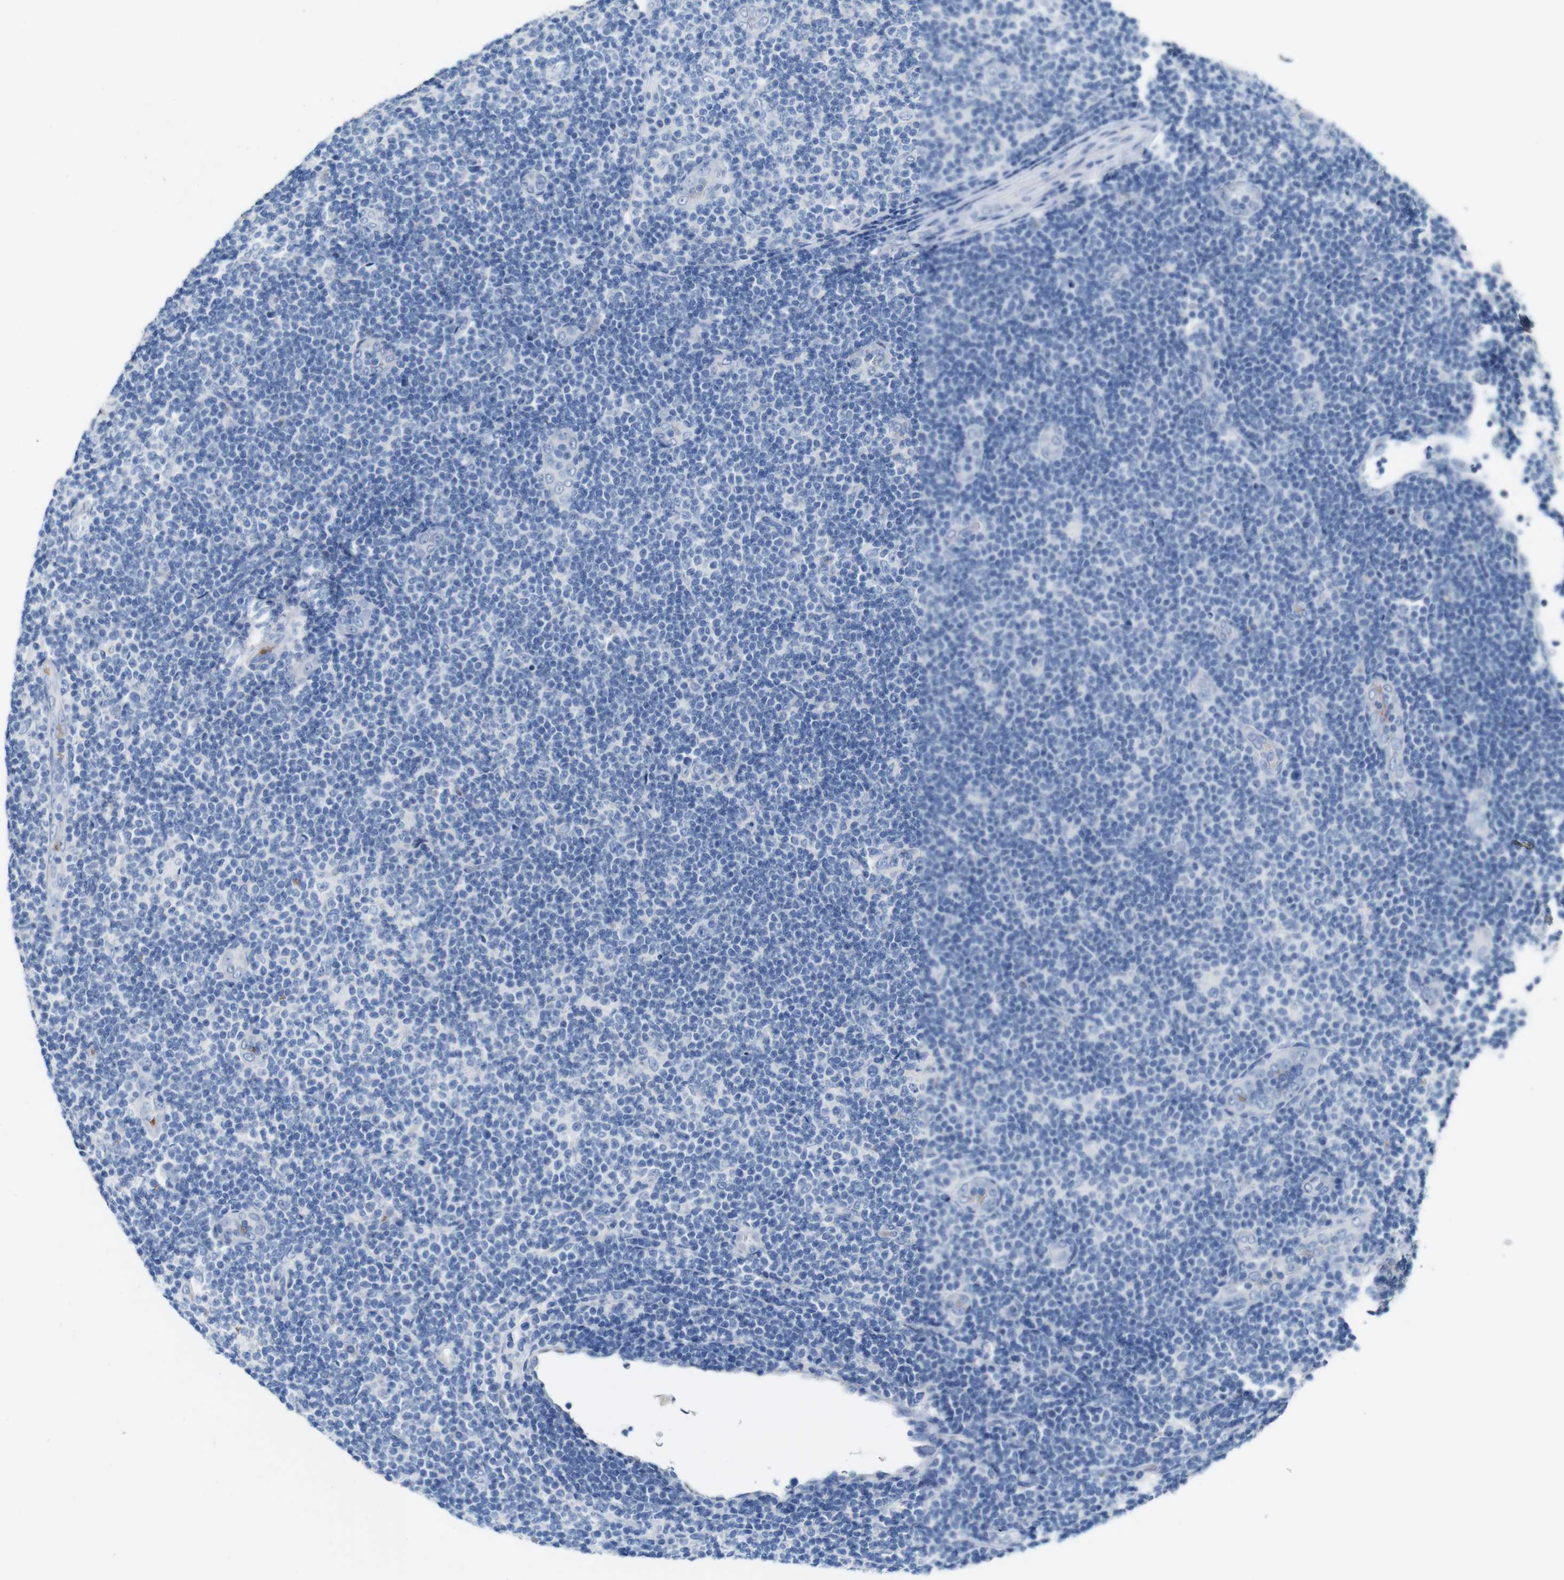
{"staining": {"intensity": "negative", "quantity": "none", "location": "none"}, "tissue": "lymphoma", "cell_type": "Tumor cells", "image_type": "cancer", "snomed": [{"axis": "morphology", "description": "Malignant lymphoma, non-Hodgkin's type, Low grade"}, {"axis": "topography", "description": "Lymph node"}], "caption": "Immunohistochemistry micrograph of neoplastic tissue: human malignant lymphoma, non-Hodgkin's type (low-grade) stained with DAB exhibits no significant protein positivity in tumor cells. (Stains: DAB (3,3'-diaminobenzidine) immunohistochemistry with hematoxylin counter stain, Microscopy: brightfield microscopy at high magnification).", "gene": "IGSF8", "patient": {"sex": "male", "age": 83}}